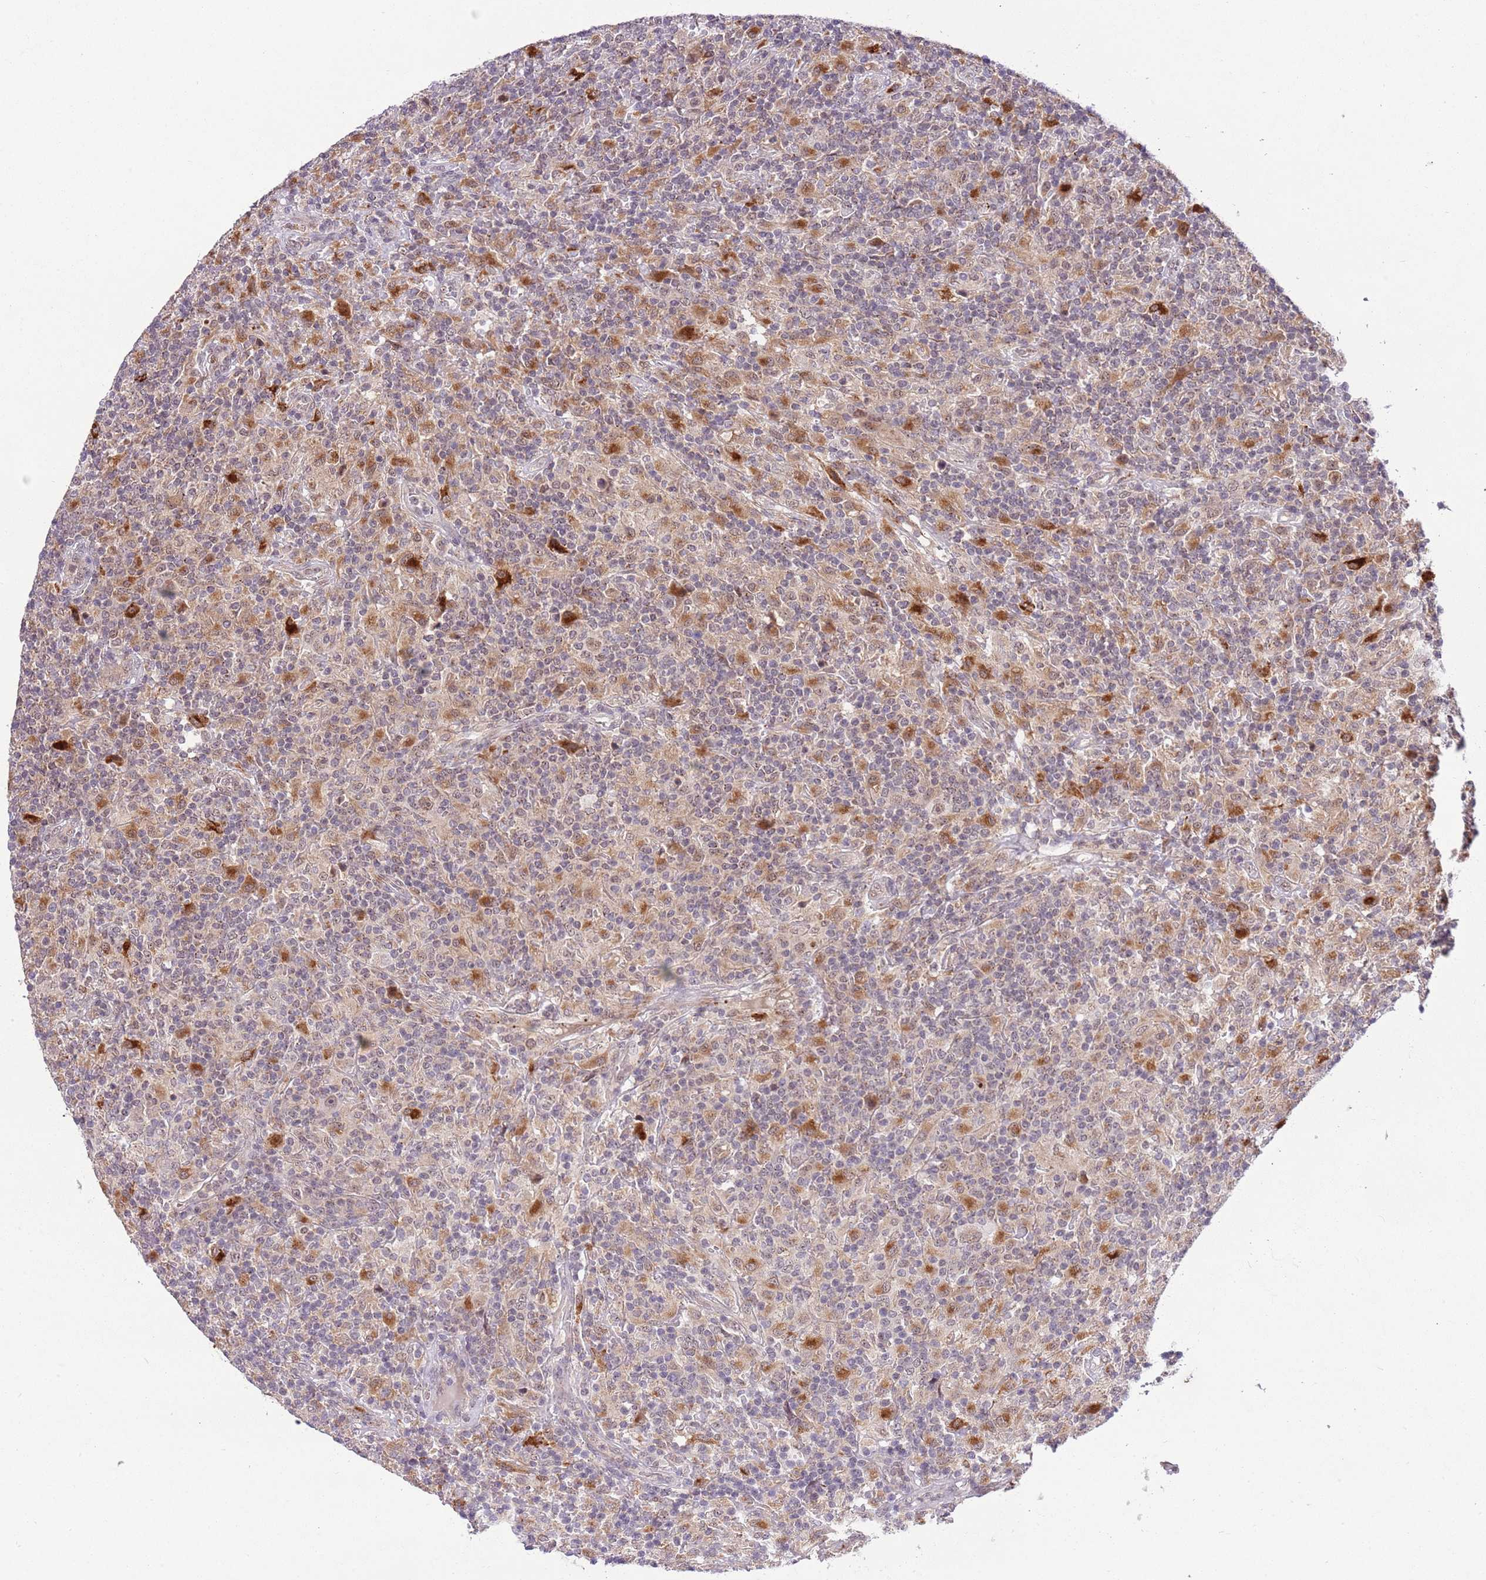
{"staining": {"intensity": "weak", "quantity": "25%-75%", "location": "nuclear"}, "tissue": "lymphoma", "cell_type": "Tumor cells", "image_type": "cancer", "snomed": [{"axis": "morphology", "description": "Hodgkin's disease, NOS"}, {"axis": "topography", "description": "Lymph node"}], "caption": "Lymphoma stained with DAB (3,3'-diaminobenzidine) immunohistochemistry (IHC) displays low levels of weak nuclear expression in approximately 25%-75% of tumor cells.", "gene": "TRIM27", "patient": {"sex": "male", "age": 70}}